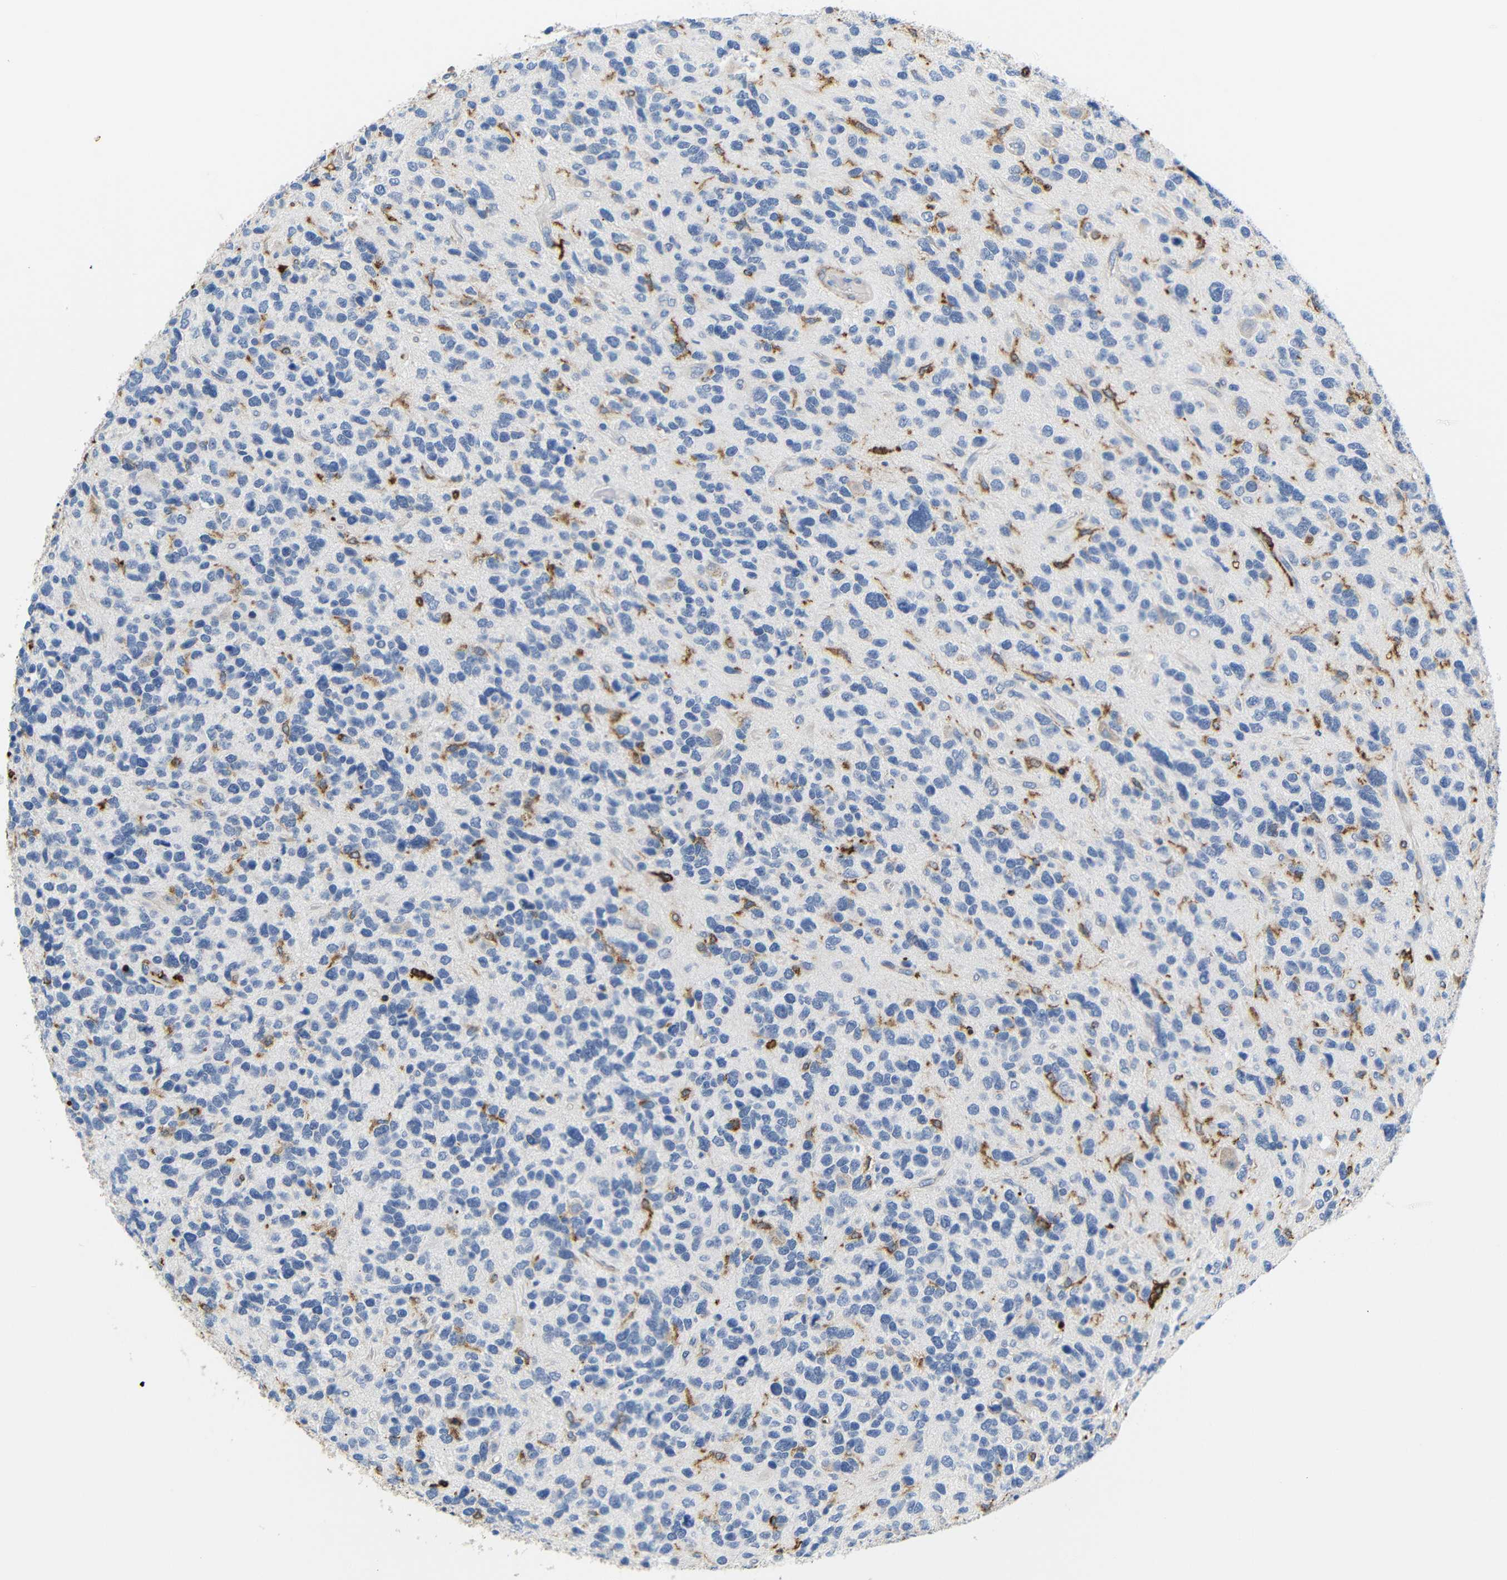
{"staining": {"intensity": "negative", "quantity": "none", "location": "none"}, "tissue": "glioma", "cell_type": "Tumor cells", "image_type": "cancer", "snomed": [{"axis": "morphology", "description": "Glioma, malignant, High grade"}, {"axis": "topography", "description": "Brain"}], "caption": "DAB immunohistochemical staining of malignant high-grade glioma demonstrates no significant expression in tumor cells.", "gene": "HLA-DQB1", "patient": {"sex": "female", "age": 58}}